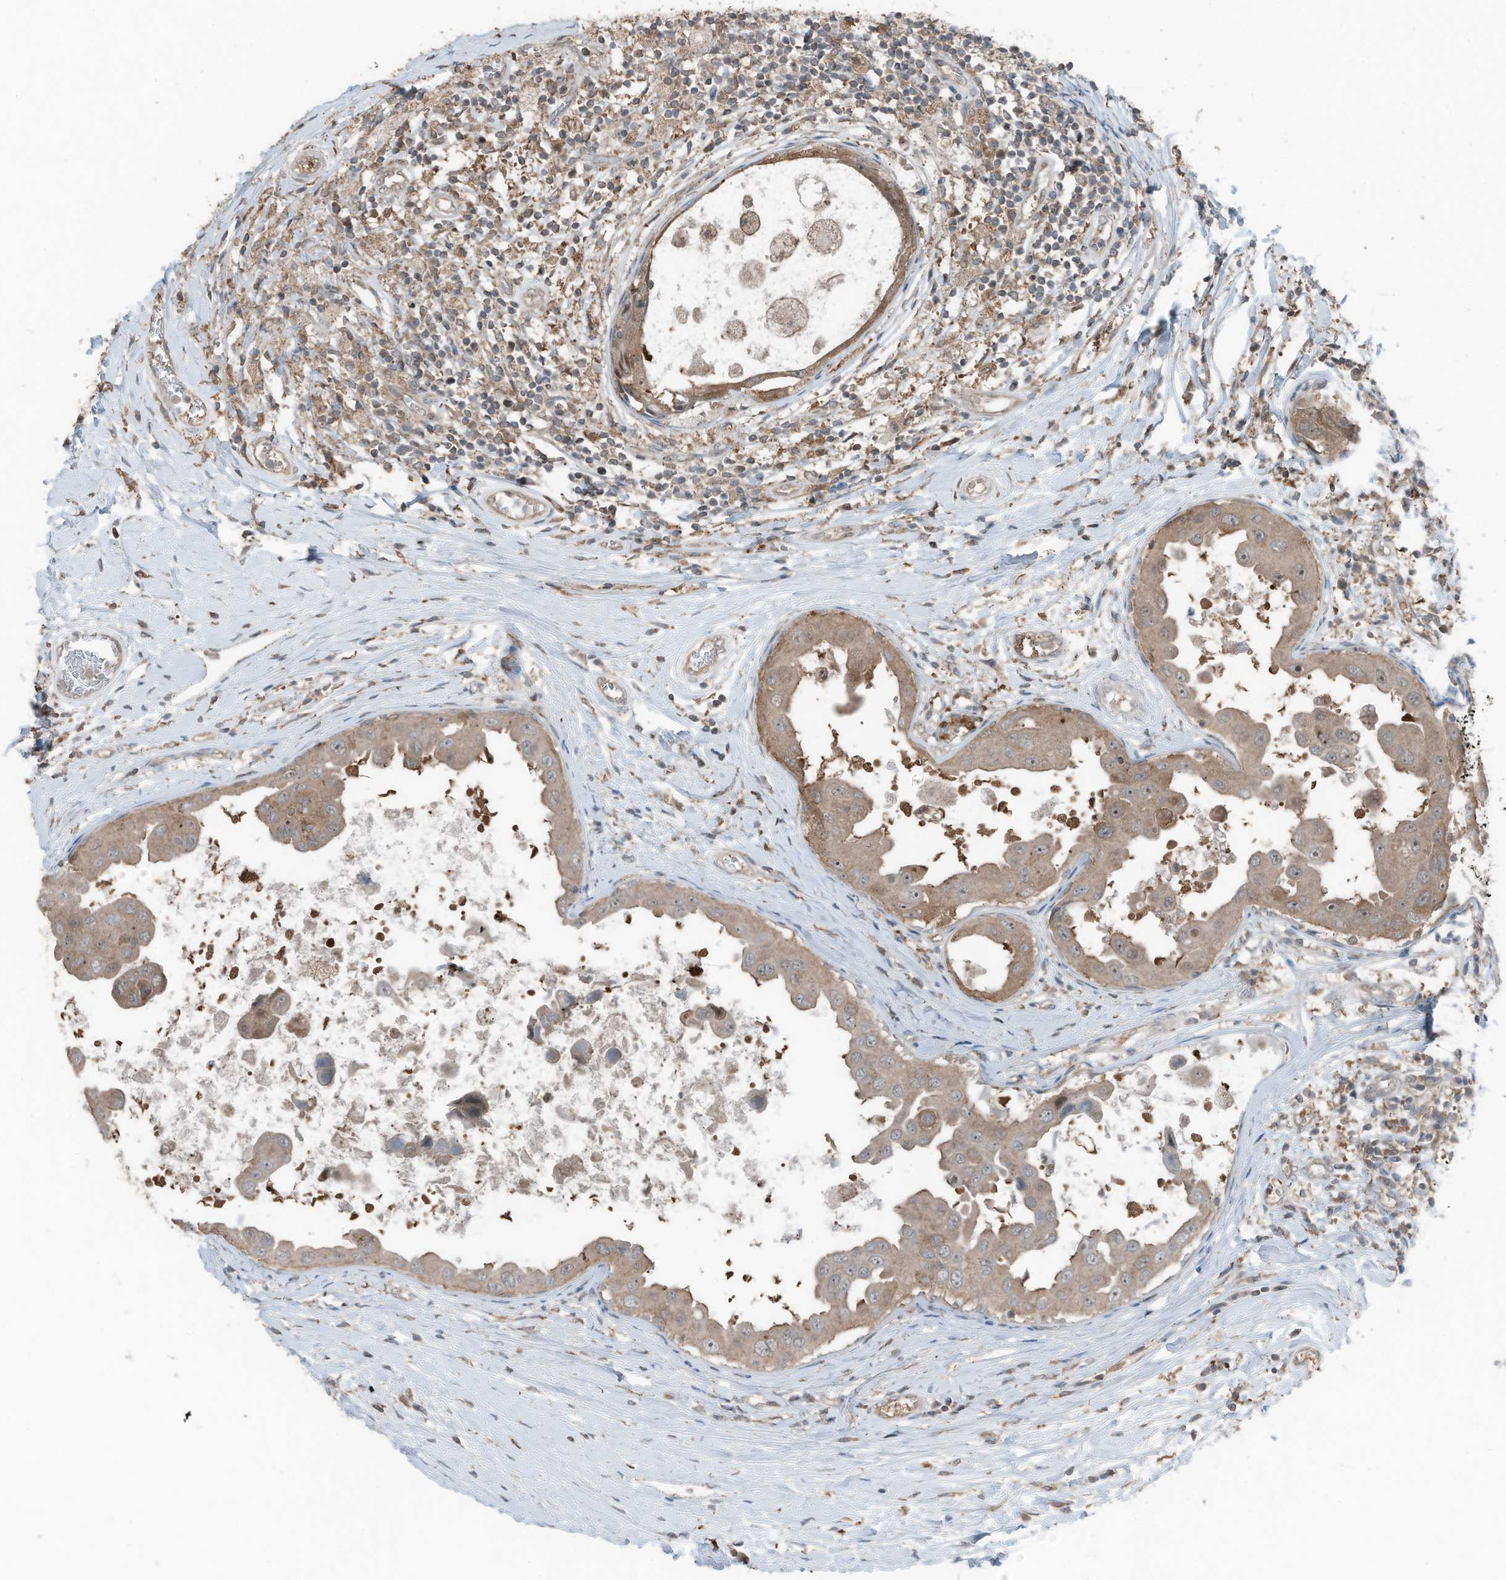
{"staining": {"intensity": "weak", "quantity": ">75%", "location": "cytoplasmic/membranous"}, "tissue": "breast cancer", "cell_type": "Tumor cells", "image_type": "cancer", "snomed": [{"axis": "morphology", "description": "Duct carcinoma"}, {"axis": "topography", "description": "Breast"}], "caption": "Immunohistochemical staining of breast intraductal carcinoma exhibits low levels of weak cytoplasmic/membranous positivity in approximately >75% of tumor cells. The protein is stained brown, and the nuclei are stained in blue (DAB (3,3'-diaminobenzidine) IHC with brightfield microscopy, high magnification).", "gene": "TXNDC9", "patient": {"sex": "female", "age": 27}}